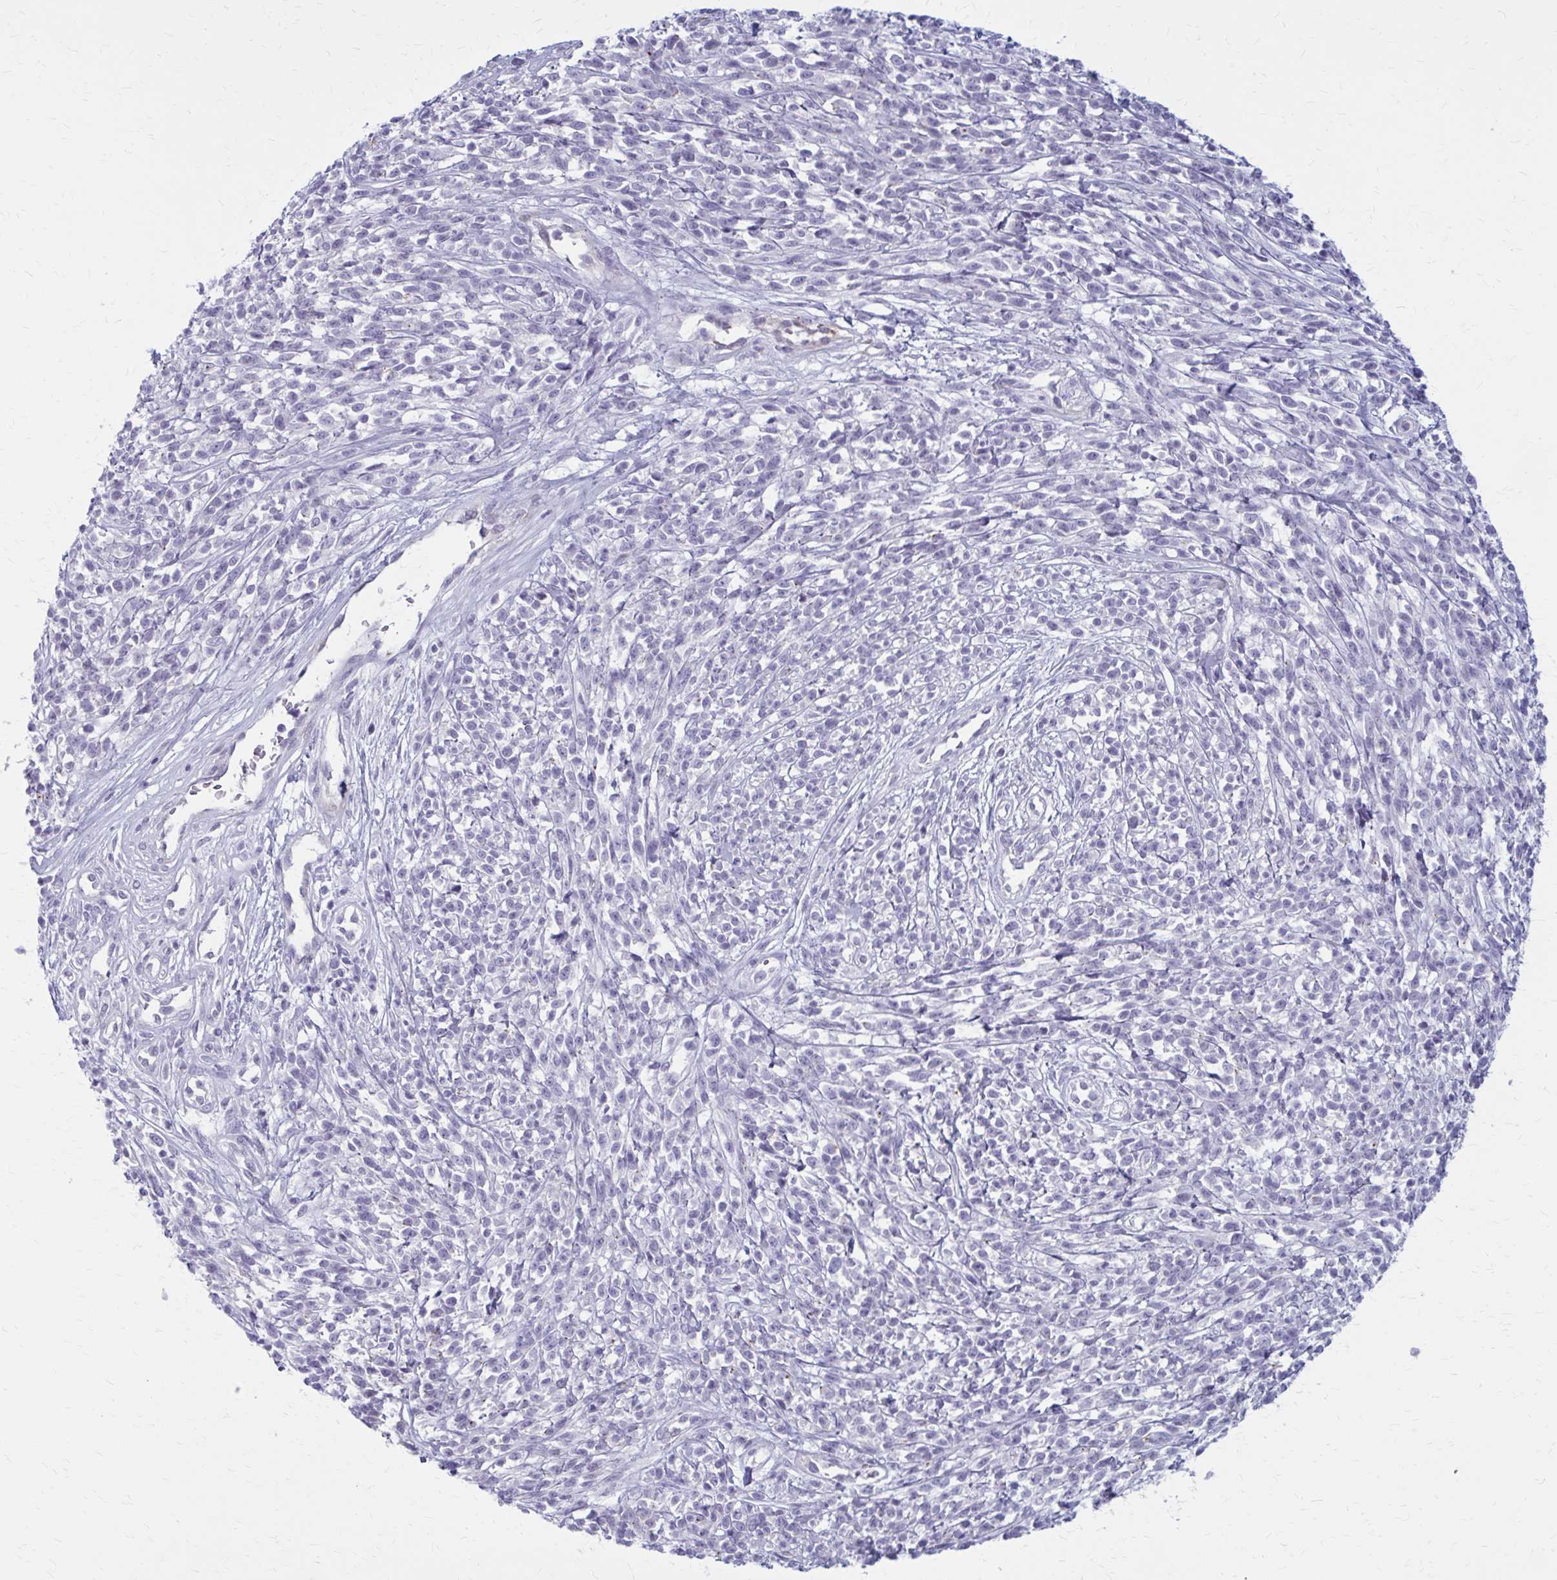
{"staining": {"intensity": "negative", "quantity": "none", "location": "none"}, "tissue": "melanoma", "cell_type": "Tumor cells", "image_type": "cancer", "snomed": [{"axis": "morphology", "description": "Malignant melanoma, NOS"}, {"axis": "topography", "description": "Skin"}, {"axis": "topography", "description": "Skin of trunk"}], "caption": "Malignant melanoma was stained to show a protein in brown. There is no significant staining in tumor cells.", "gene": "CASQ2", "patient": {"sex": "male", "age": 74}}